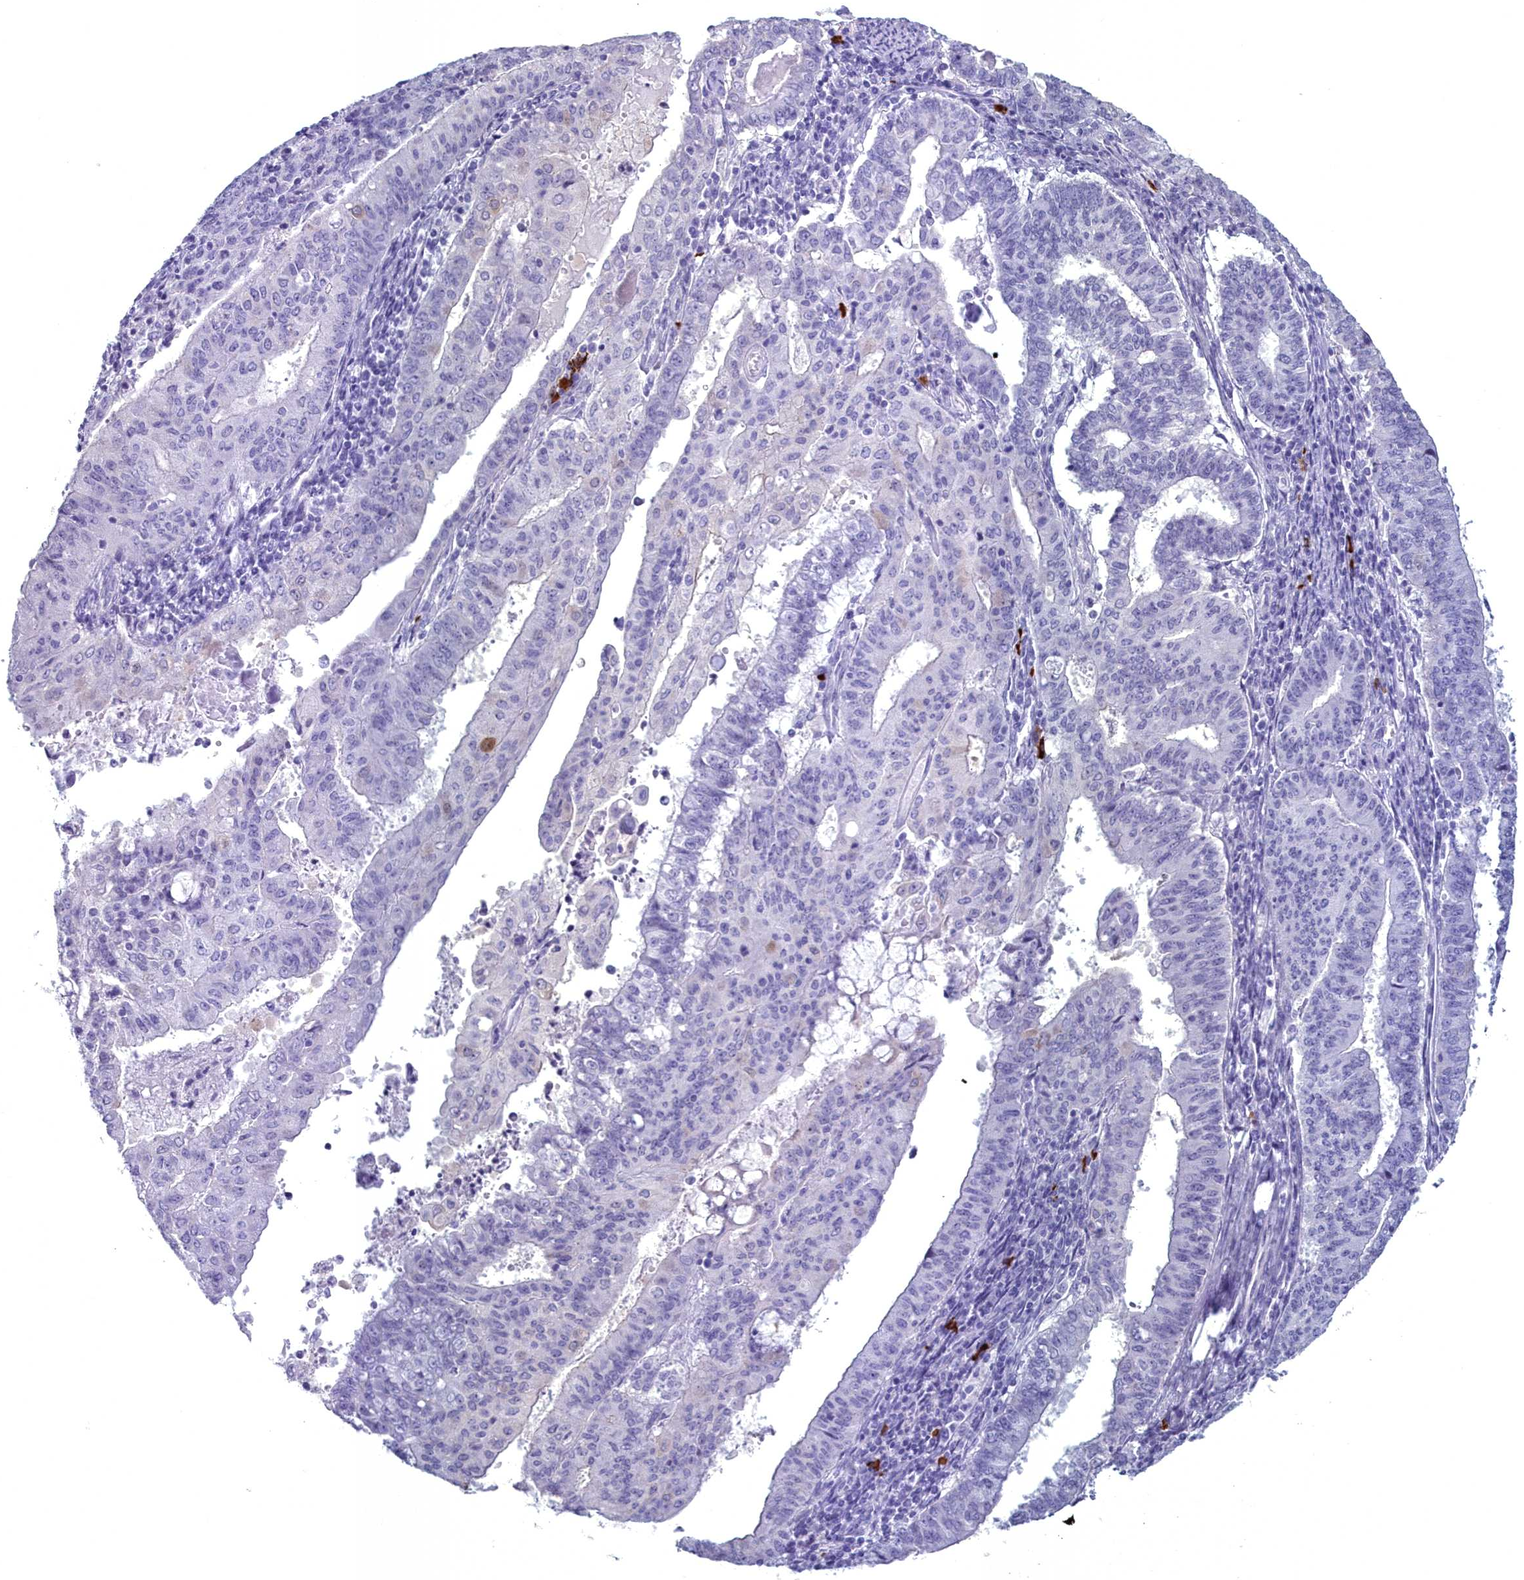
{"staining": {"intensity": "negative", "quantity": "none", "location": "none"}, "tissue": "endometrial cancer", "cell_type": "Tumor cells", "image_type": "cancer", "snomed": [{"axis": "morphology", "description": "Adenocarcinoma, NOS"}, {"axis": "topography", "description": "Endometrium"}], "caption": "Histopathology image shows no significant protein positivity in tumor cells of endometrial adenocarcinoma.", "gene": "MAP6", "patient": {"sex": "female", "age": 59}}